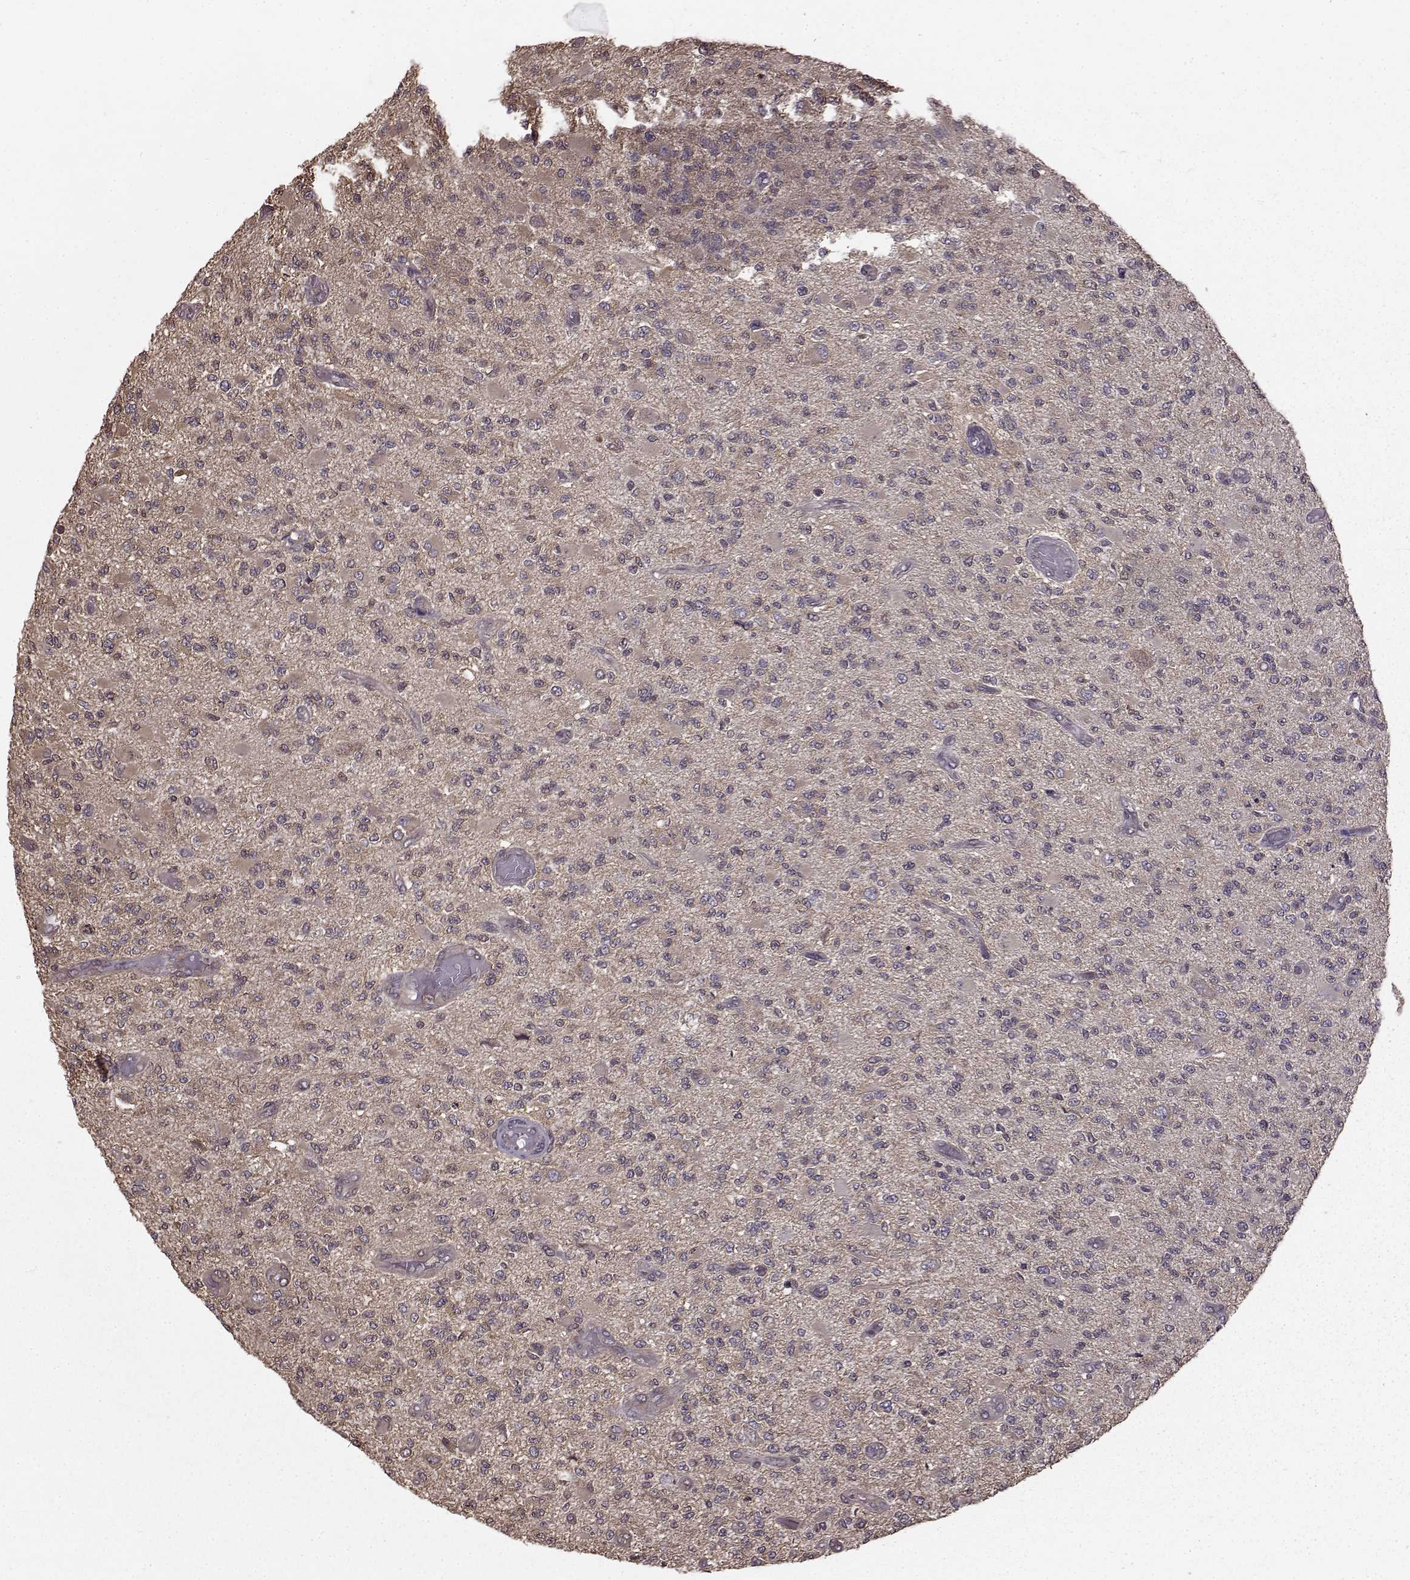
{"staining": {"intensity": "negative", "quantity": "none", "location": "none"}, "tissue": "glioma", "cell_type": "Tumor cells", "image_type": "cancer", "snomed": [{"axis": "morphology", "description": "Glioma, malignant, High grade"}, {"axis": "topography", "description": "Brain"}], "caption": "Malignant high-grade glioma stained for a protein using immunohistochemistry (IHC) shows no staining tumor cells.", "gene": "NME1-NME2", "patient": {"sex": "female", "age": 63}}